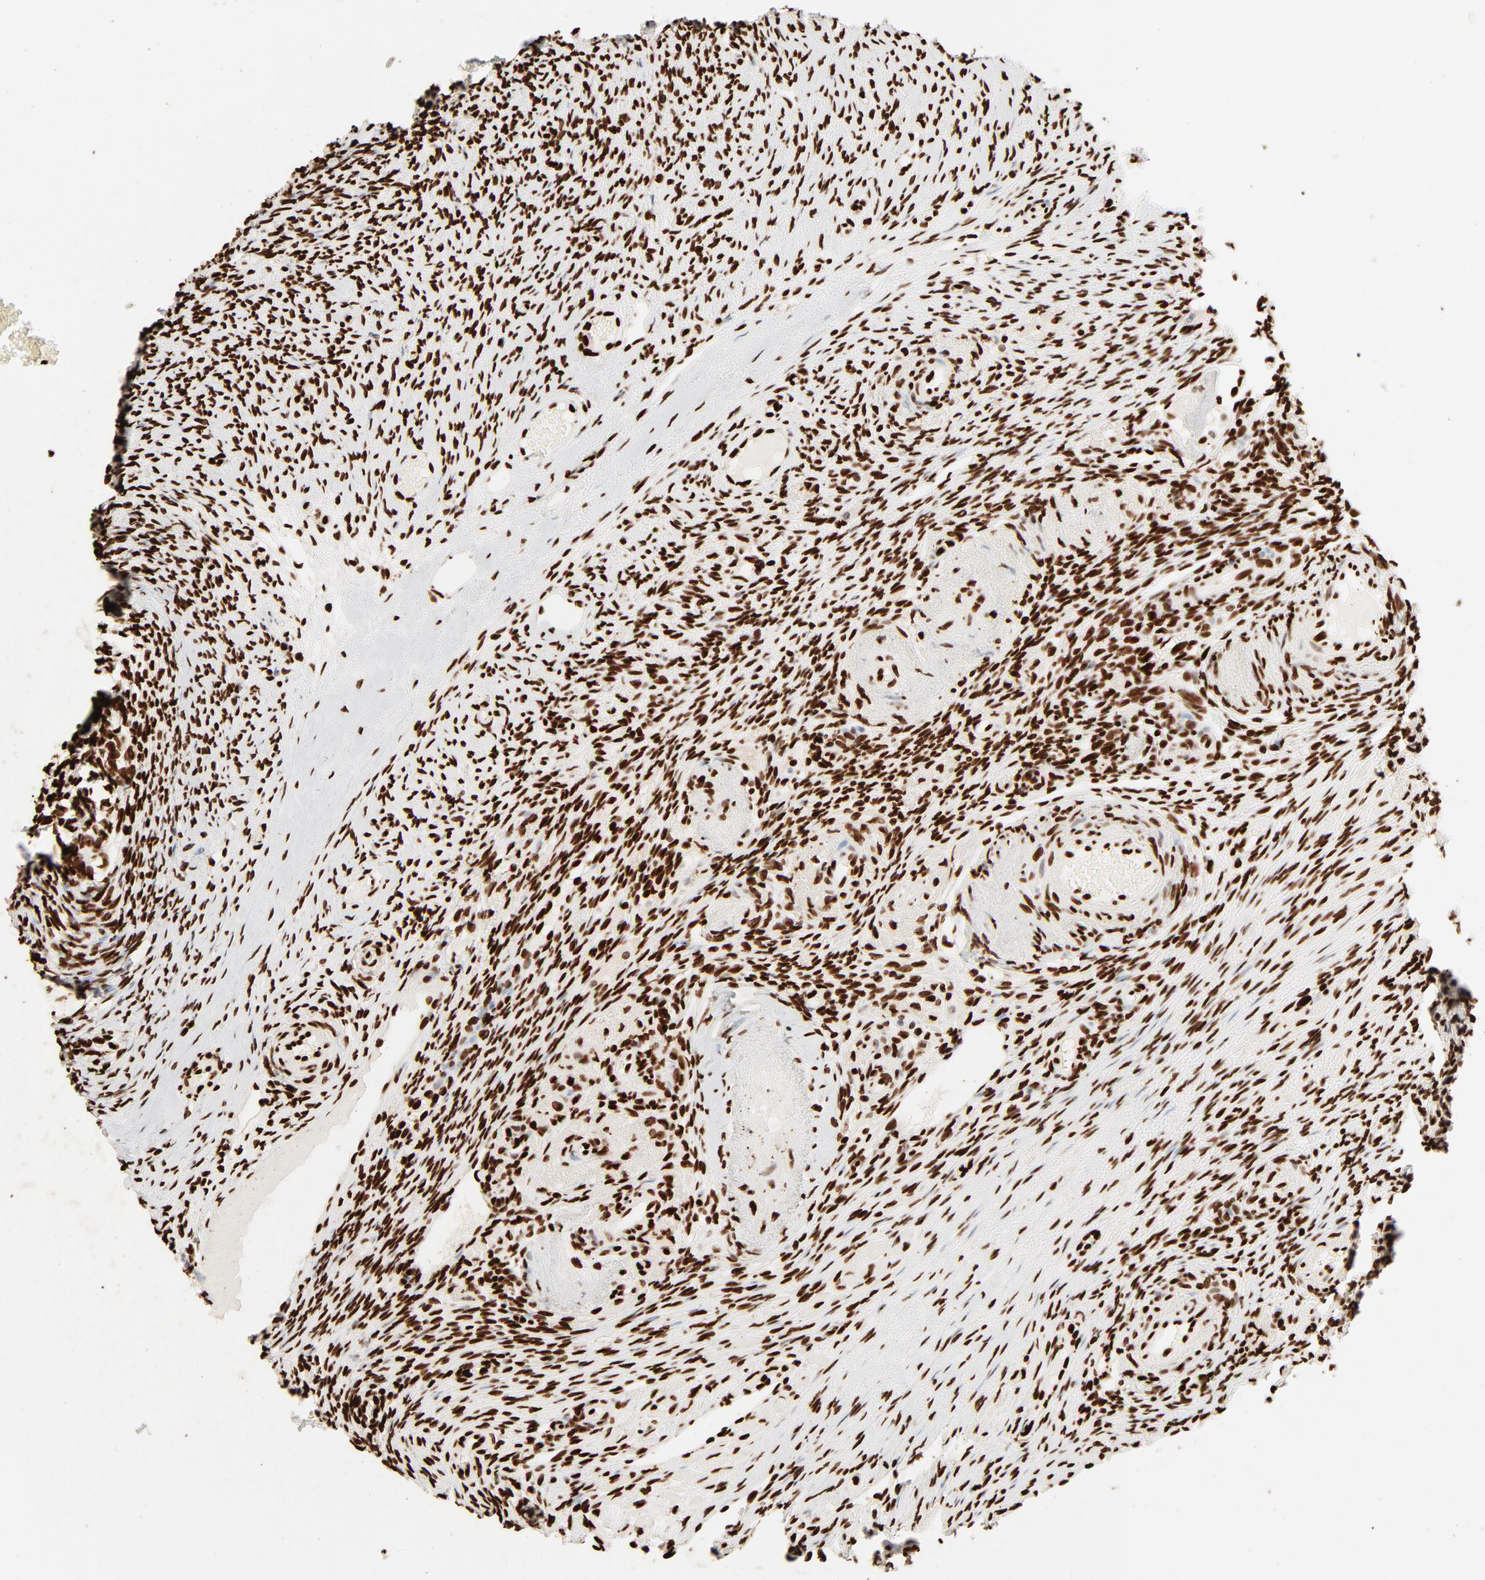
{"staining": {"intensity": "strong", "quantity": ">75%", "location": "nuclear"}, "tissue": "ovary", "cell_type": "Ovarian stroma cells", "image_type": "normal", "snomed": [{"axis": "morphology", "description": "Normal tissue, NOS"}, {"axis": "topography", "description": "Ovary"}], "caption": "This histopathology image exhibits benign ovary stained with immunohistochemistry to label a protein in brown. The nuclear of ovarian stroma cells show strong positivity for the protein. Nuclei are counter-stained blue.", "gene": "HMGB1", "patient": {"sex": "female", "age": 60}}